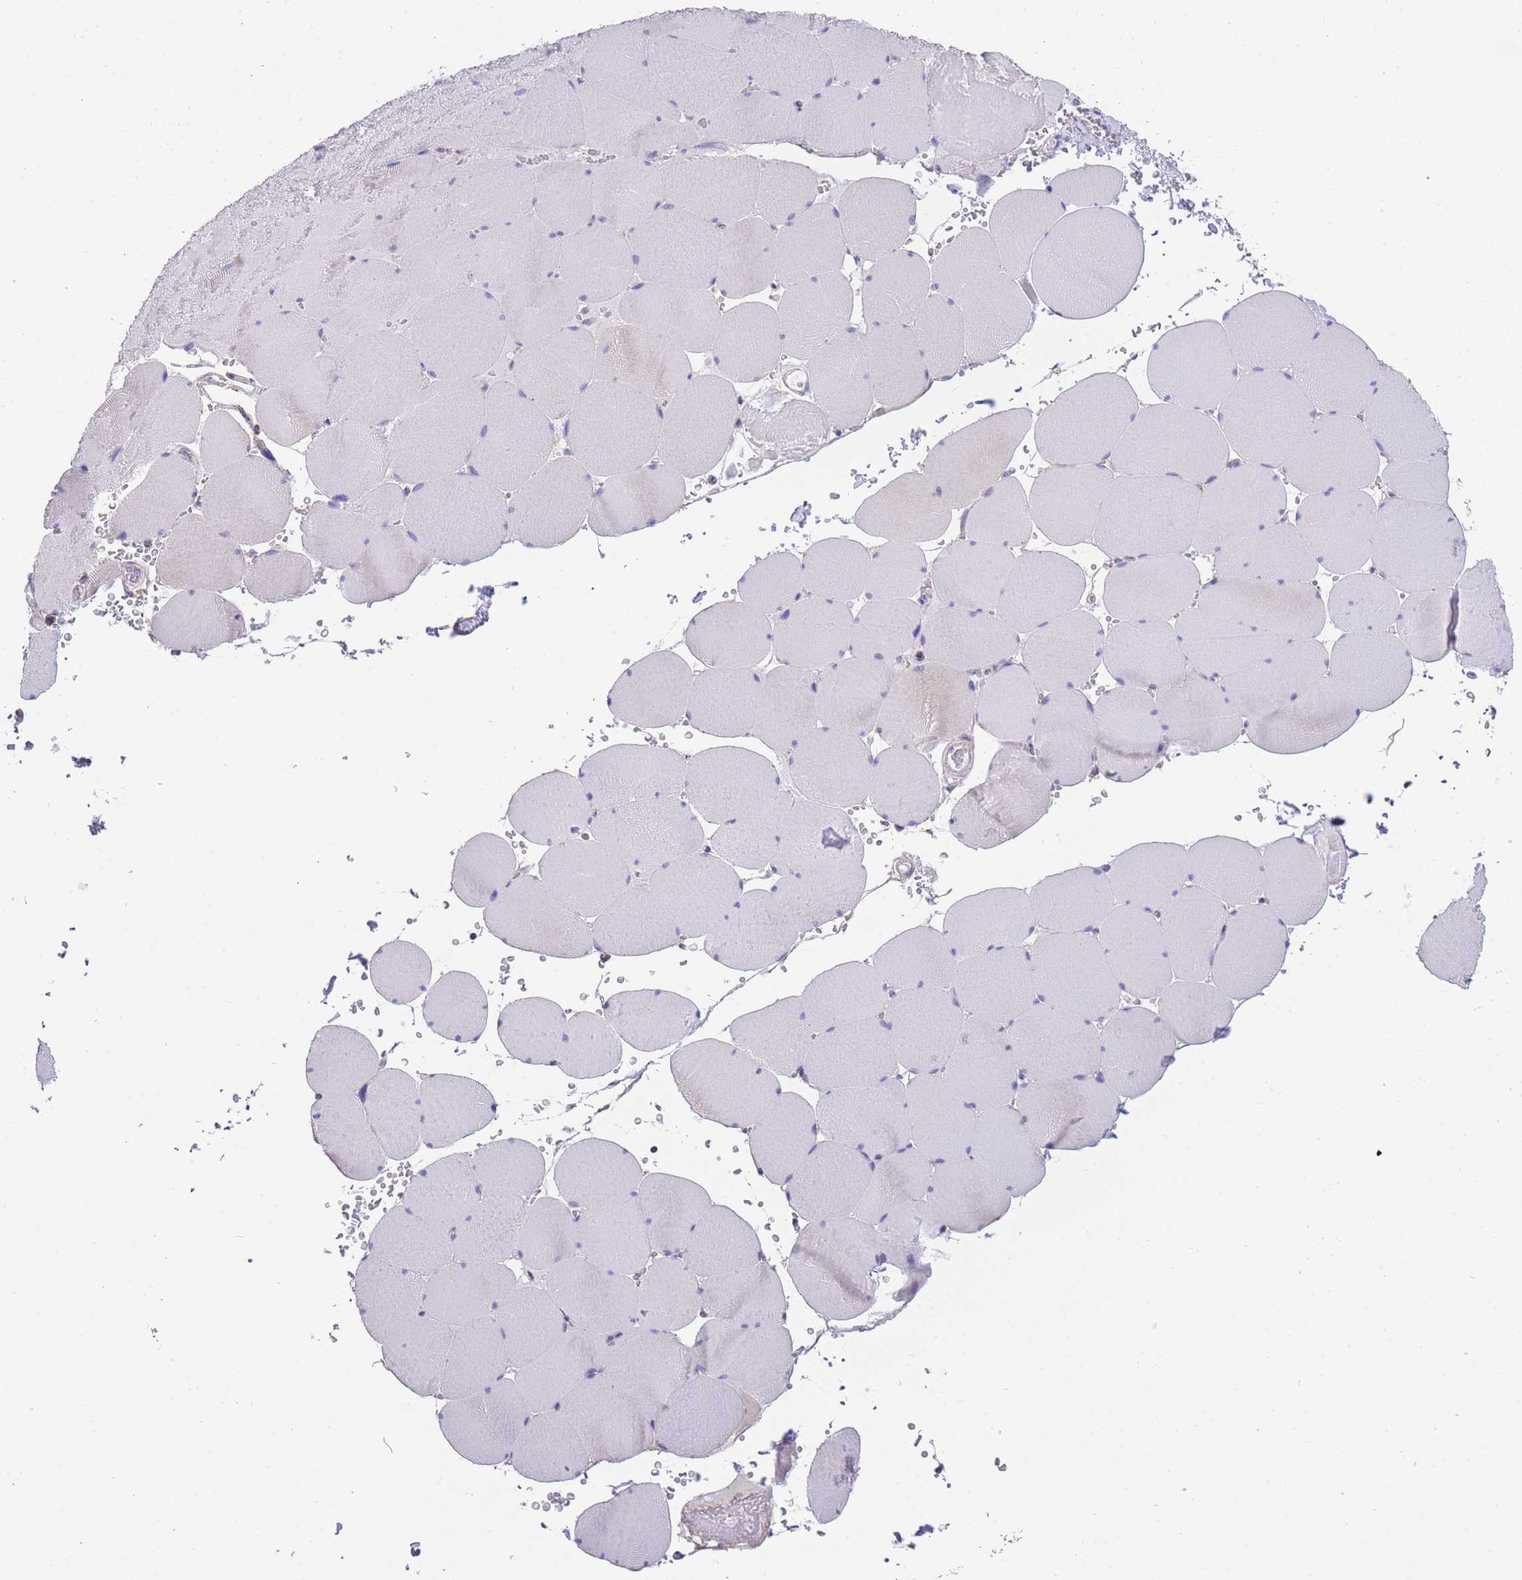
{"staining": {"intensity": "negative", "quantity": "none", "location": "none"}, "tissue": "skeletal muscle", "cell_type": "Myocytes", "image_type": "normal", "snomed": [{"axis": "morphology", "description": "Normal tissue, NOS"}, {"axis": "topography", "description": "Skeletal muscle"}, {"axis": "topography", "description": "Head-Neck"}], "caption": "This is an IHC image of unremarkable human skeletal muscle. There is no expression in myocytes.", "gene": "ST3GAL3", "patient": {"sex": "male", "age": 66}}